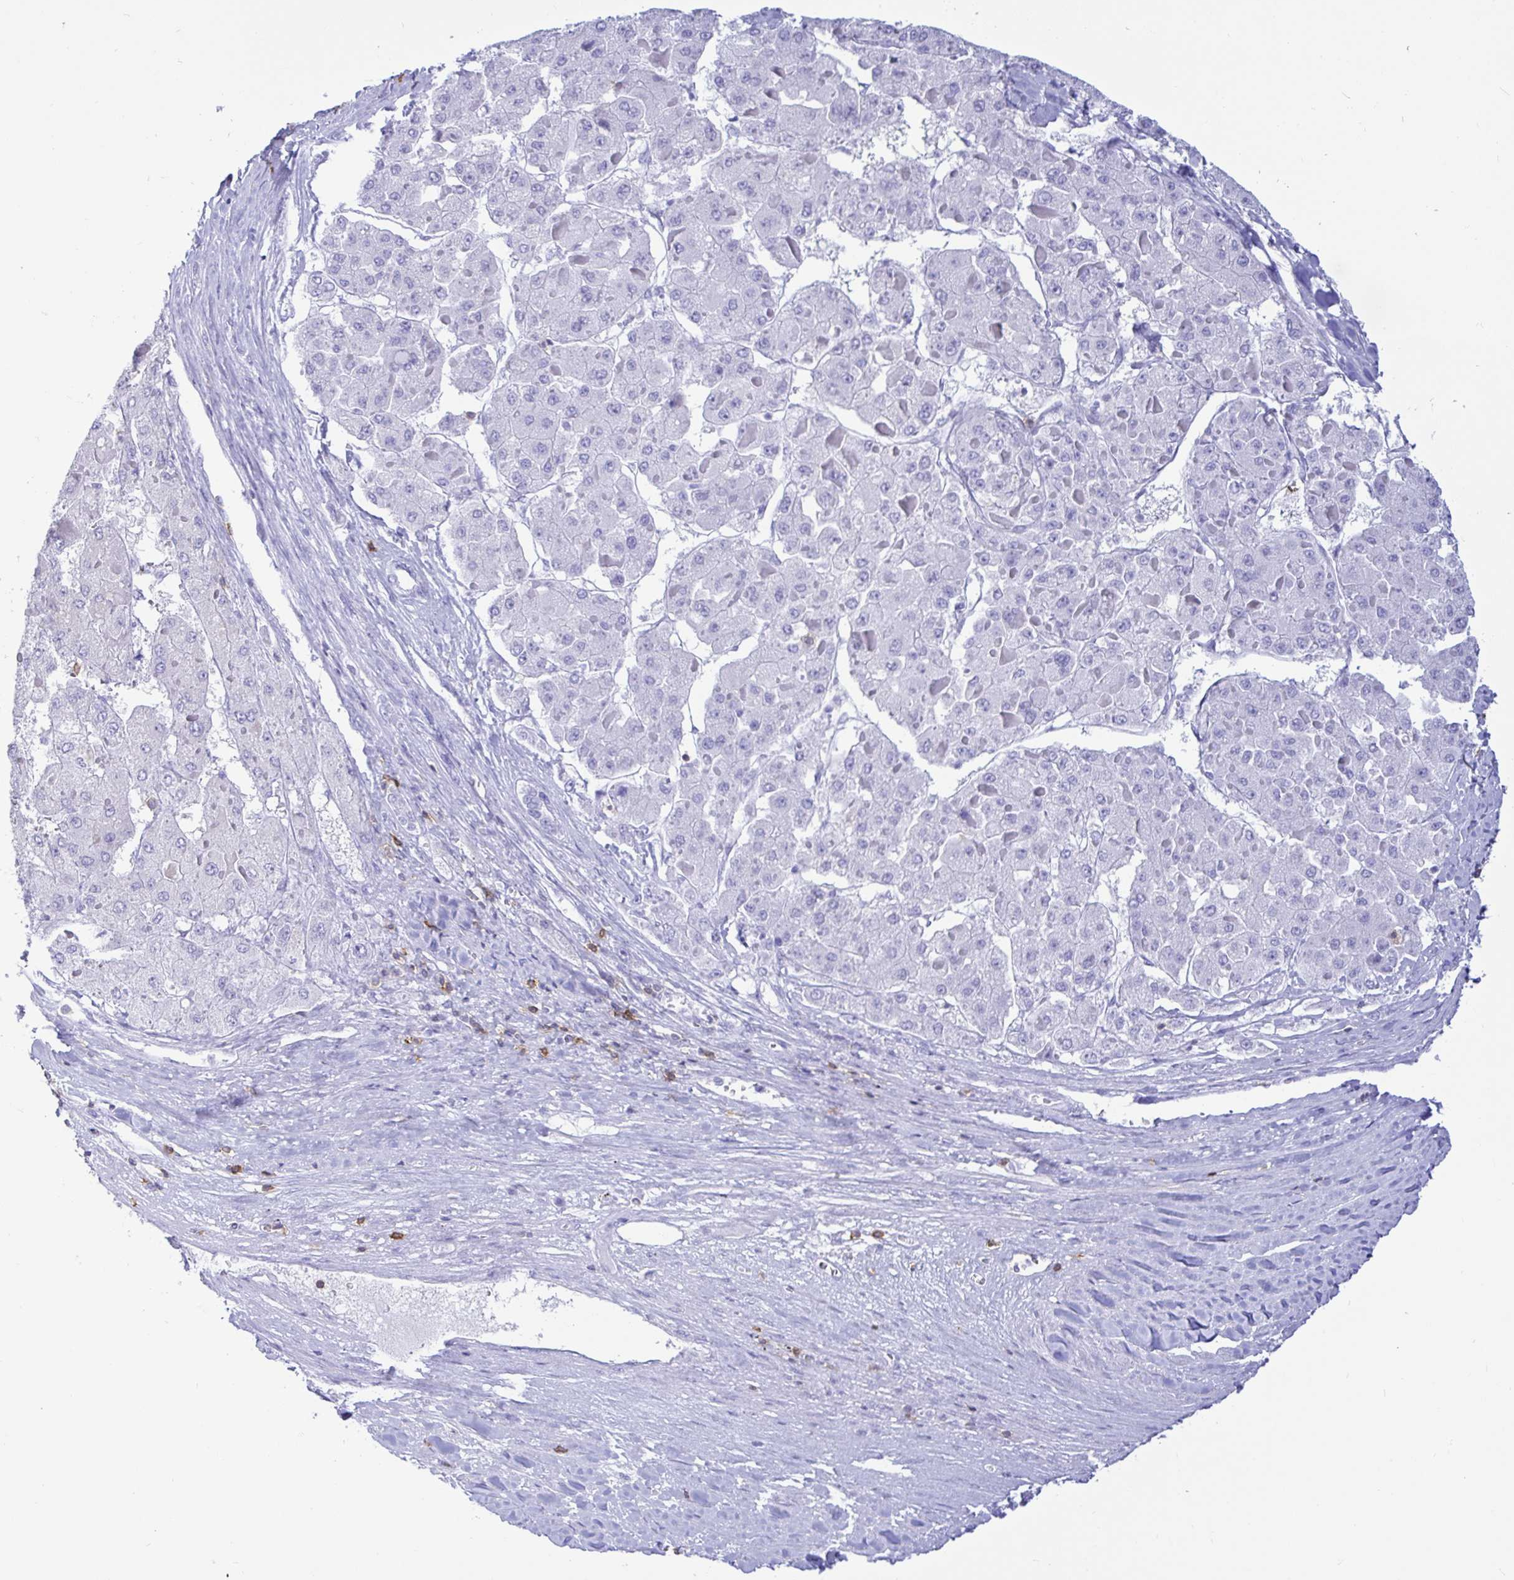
{"staining": {"intensity": "negative", "quantity": "none", "location": "none"}, "tissue": "liver cancer", "cell_type": "Tumor cells", "image_type": "cancer", "snomed": [{"axis": "morphology", "description": "Carcinoma, Hepatocellular, NOS"}, {"axis": "topography", "description": "Liver"}], "caption": "Immunohistochemistry (IHC) of hepatocellular carcinoma (liver) reveals no expression in tumor cells.", "gene": "CD5", "patient": {"sex": "female", "age": 73}}